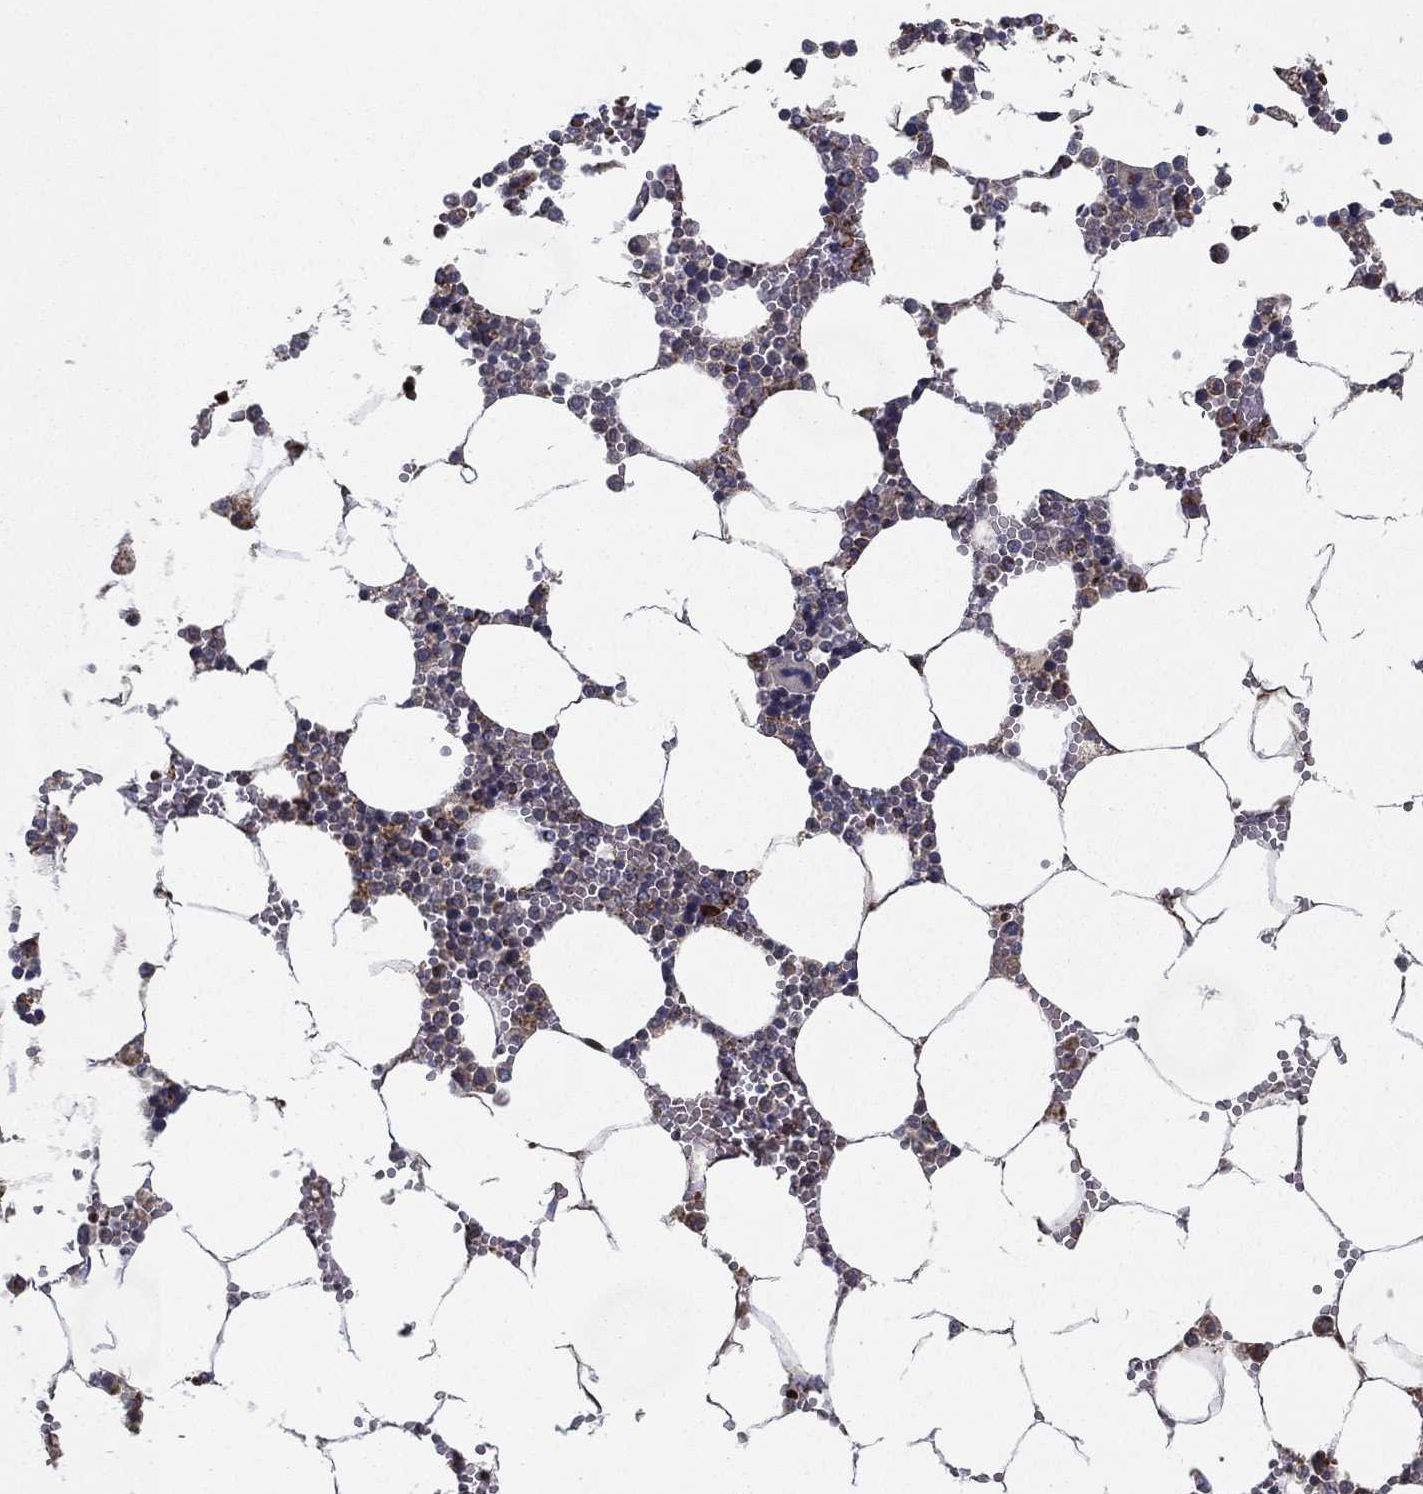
{"staining": {"intensity": "moderate", "quantity": "<25%", "location": "cytoplasmic/membranous"}, "tissue": "bone marrow", "cell_type": "Hematopoietic cells", "image_type": "normal", "snomed": [{"axis": "morphology", "description": "Normal tissue, NOS"}, {"axis": "topography", "description": "Bone marrow"}], "caption": "IHC image of benign human bone marrow stained for a protein (brown), which displays low levels of moderate cytoplasmic/membranous positivity in approximately <25% of hematopoietic cells.", "gene": "MT", "patient": {"sex": "female", "age": 64}}